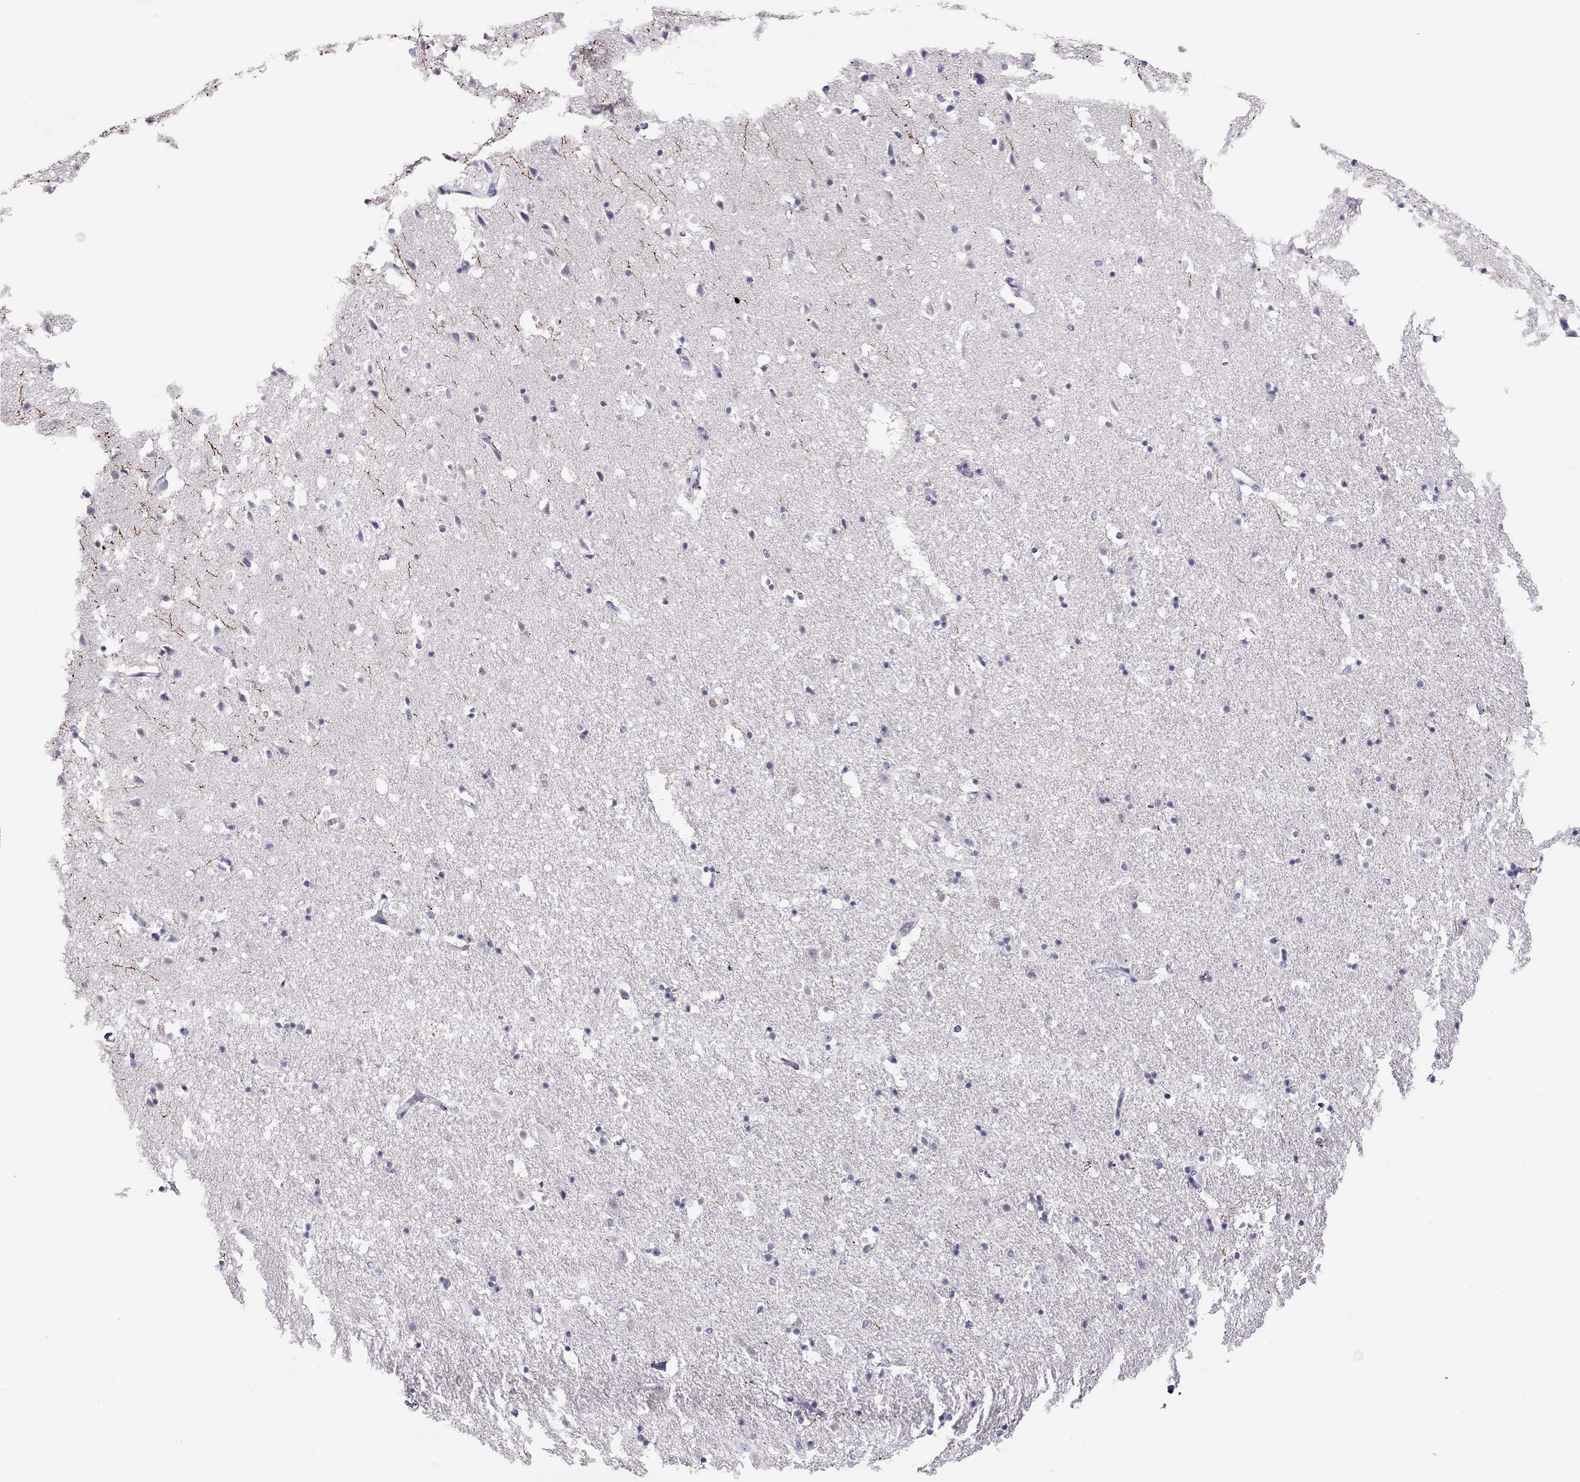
{"staining": {"intensity": "negative", "quantity": "none", "location": "none"}, "tissue": "hippocampus", "cell_type": "Glial cells", "image_type": "normal", "snomed": [{"axis": "morphology", "description": "Normal tissue, NOS"}, {"axis": "topography", "description": "Hippocampus"}], "caption": "DAB immunohistochemical staining of unremarkable hippocampus exhibits no significant staining in glial cells. (DAB (3,3'-diaminobenzidine) immunohistochemistry visualized using brightfield microscopy, high magnification).", "gene": "CHRNB3", "patient": {"sex": "male", "age": 49}}